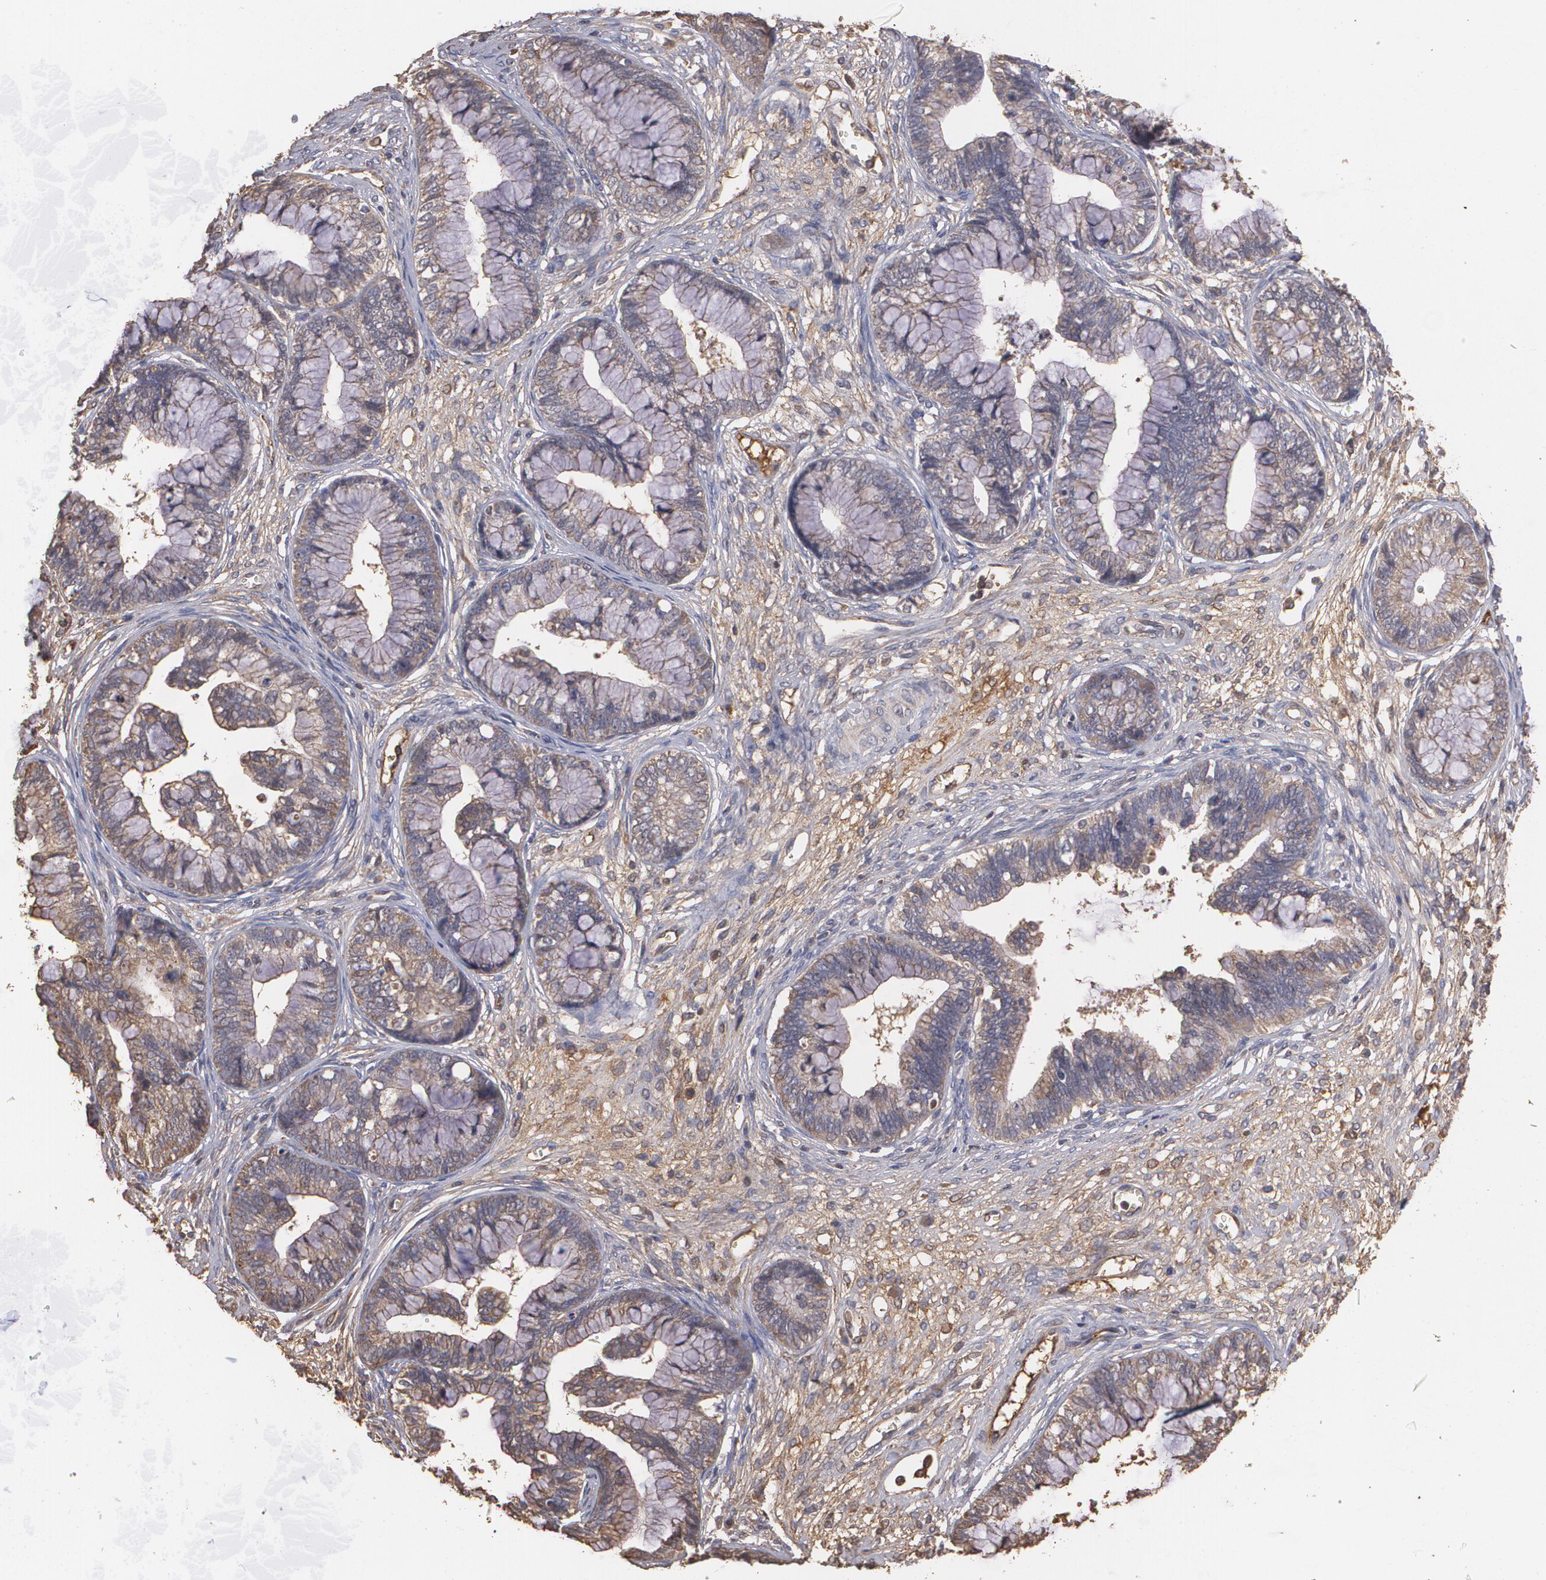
{"staining": {"intensity": "weak", "quantity": ">75%", "location": "cytoplasmic/membranous"}, "tissue": "cervical cancer", "cell_type": "Tumor cells", "image_type": "cancer", "snomed": [{"axis": "morphology", "description": "Adenocarcinoma, NOS"}, {"axis": "topography", "description": "Cervix"}], "caption": "Protein staining by IHC shows weak cytoplasmic/membranous staining in approximately >75% of tumor cells in cervical adenocarcinoma. (DAB = brown stain, brightfield microscopy at high magnification).", "gene": "PON1", "patient": {"sex": "female", "age": 44}}